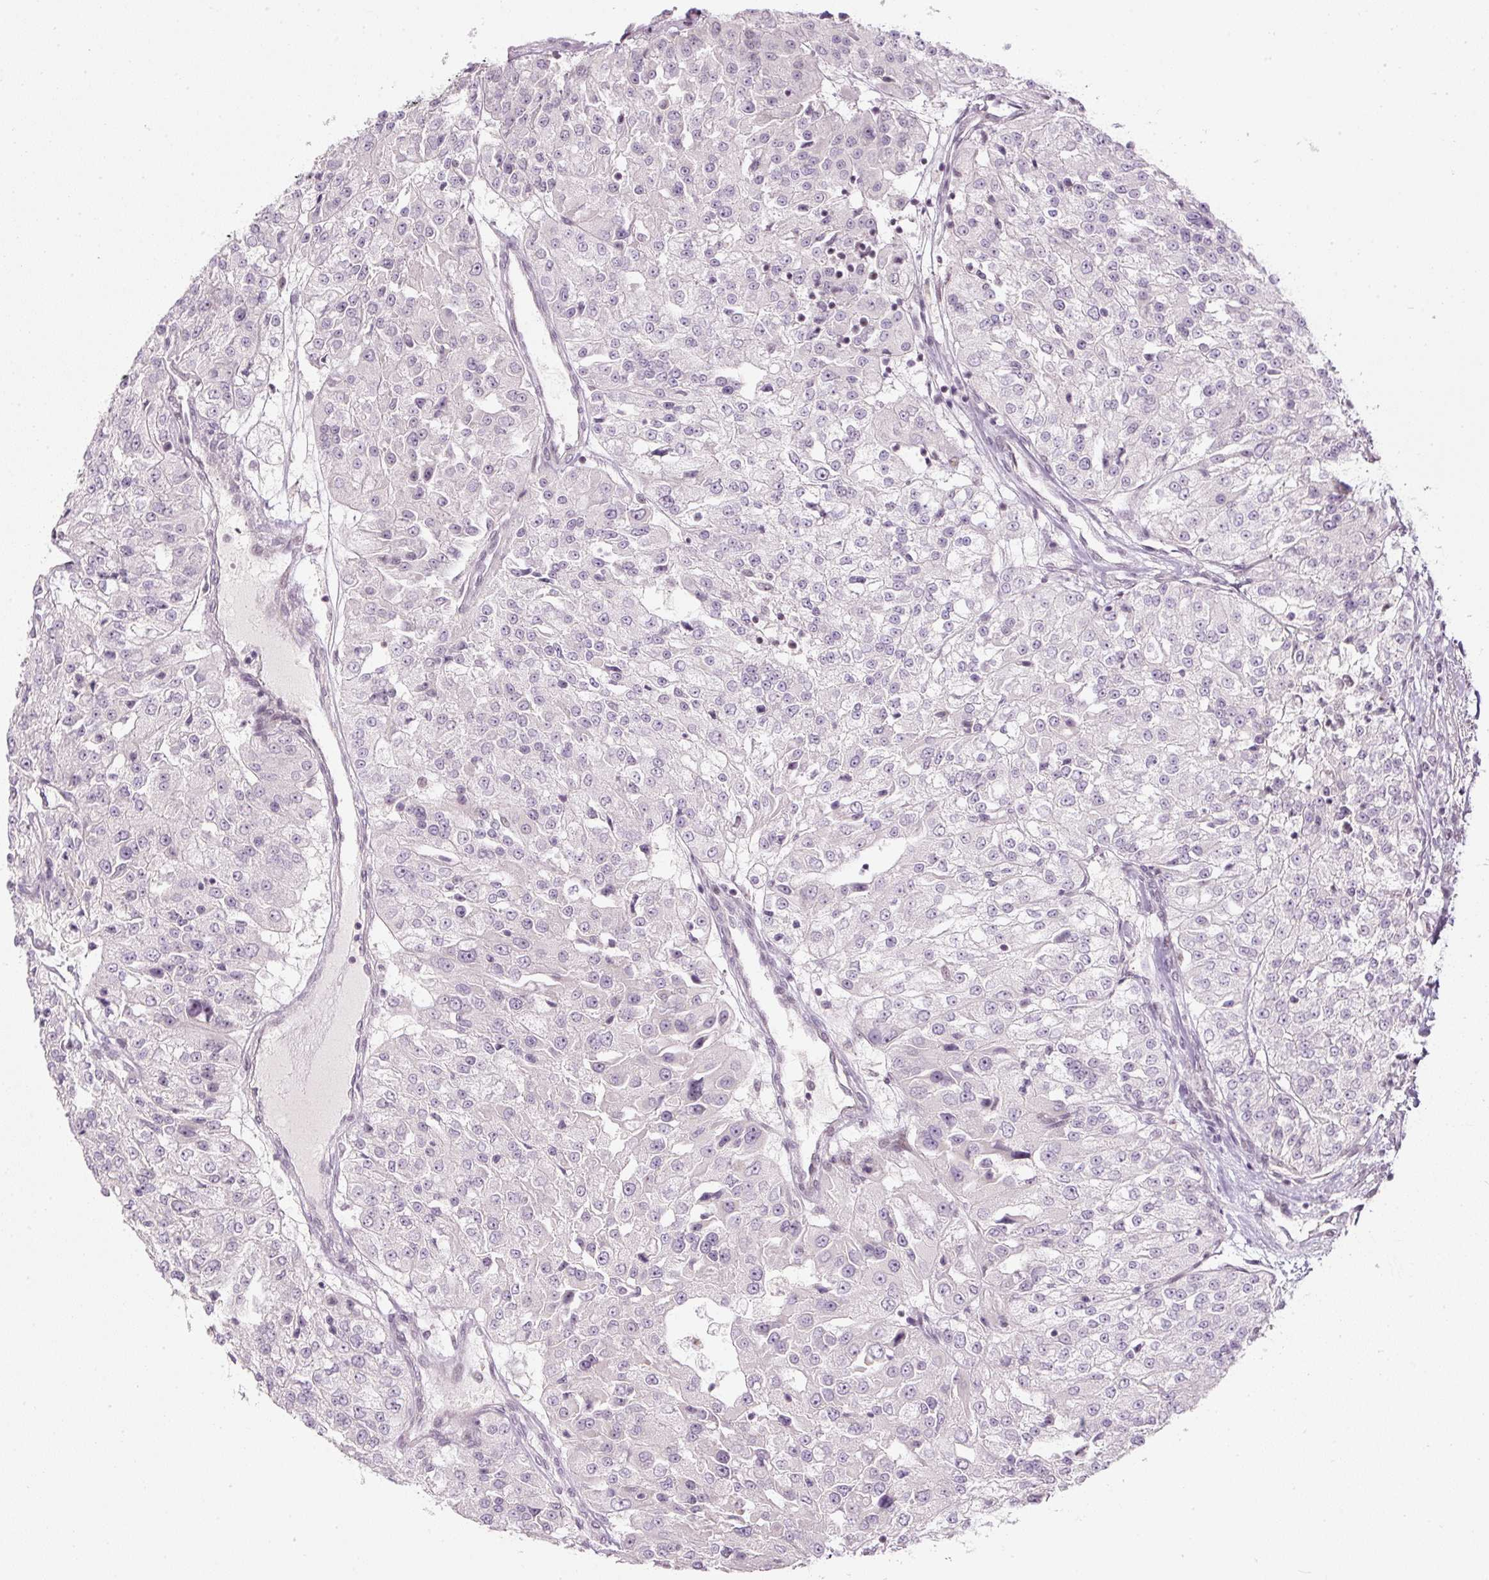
{"staining": {"intensity": "negative", "quantity": "none", "location": "none"}, "tissue": "renal cancer", "cell_type": "Tumor cells", "image_type": "cancer", "snomed": [{"axis": "morphology", "description": "Adenocarcinoma, NOS"}, {"axis": "topography", "description": "Kidney"}], "caption": "Human adenocarcinoma (renal) stained for a protein using immunohistochemistry displays no positivity in tumor cells.", "gene": "U2AF2", "patient": {"sex": "female", "age": 63}}